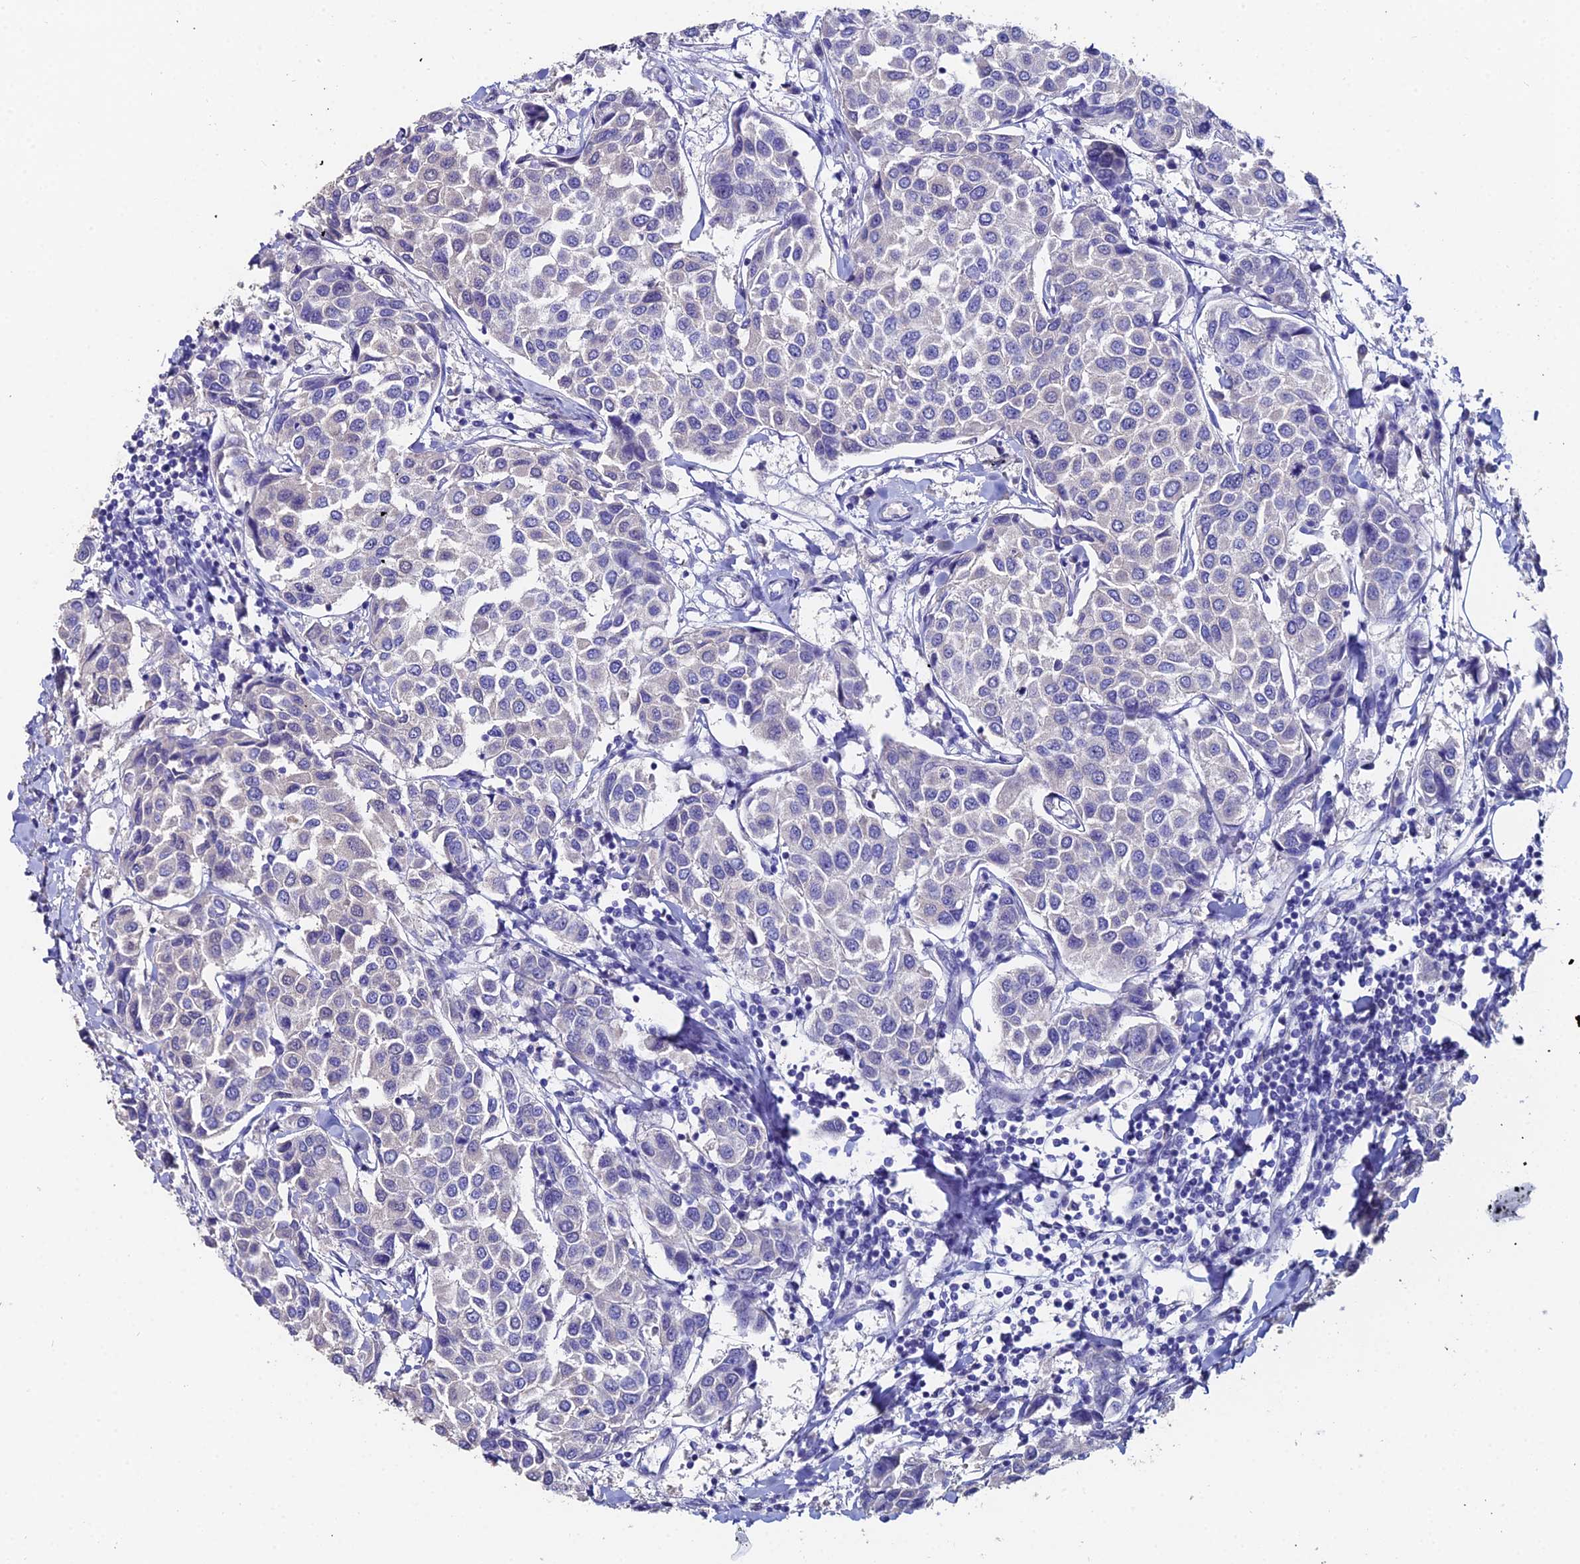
{"staining": {"intensity": "negative", "quantity": "none", "location": "none"}, "tissue": "breast cancer", "cell_type": "Tumor cells", "image_type": "cancer", "snomed": [{"axis": "morphology", "description": "Duct carcinoma"}, {"axis": "topography", "description": "Breast"}], "caption": "An immunohistochemistry photomicrograph of breast cancer is shown. There is no staining in tumor cells of breast cancer.", "gene": "ESRRG", "patient": {"sex": "female", "age": 55}}